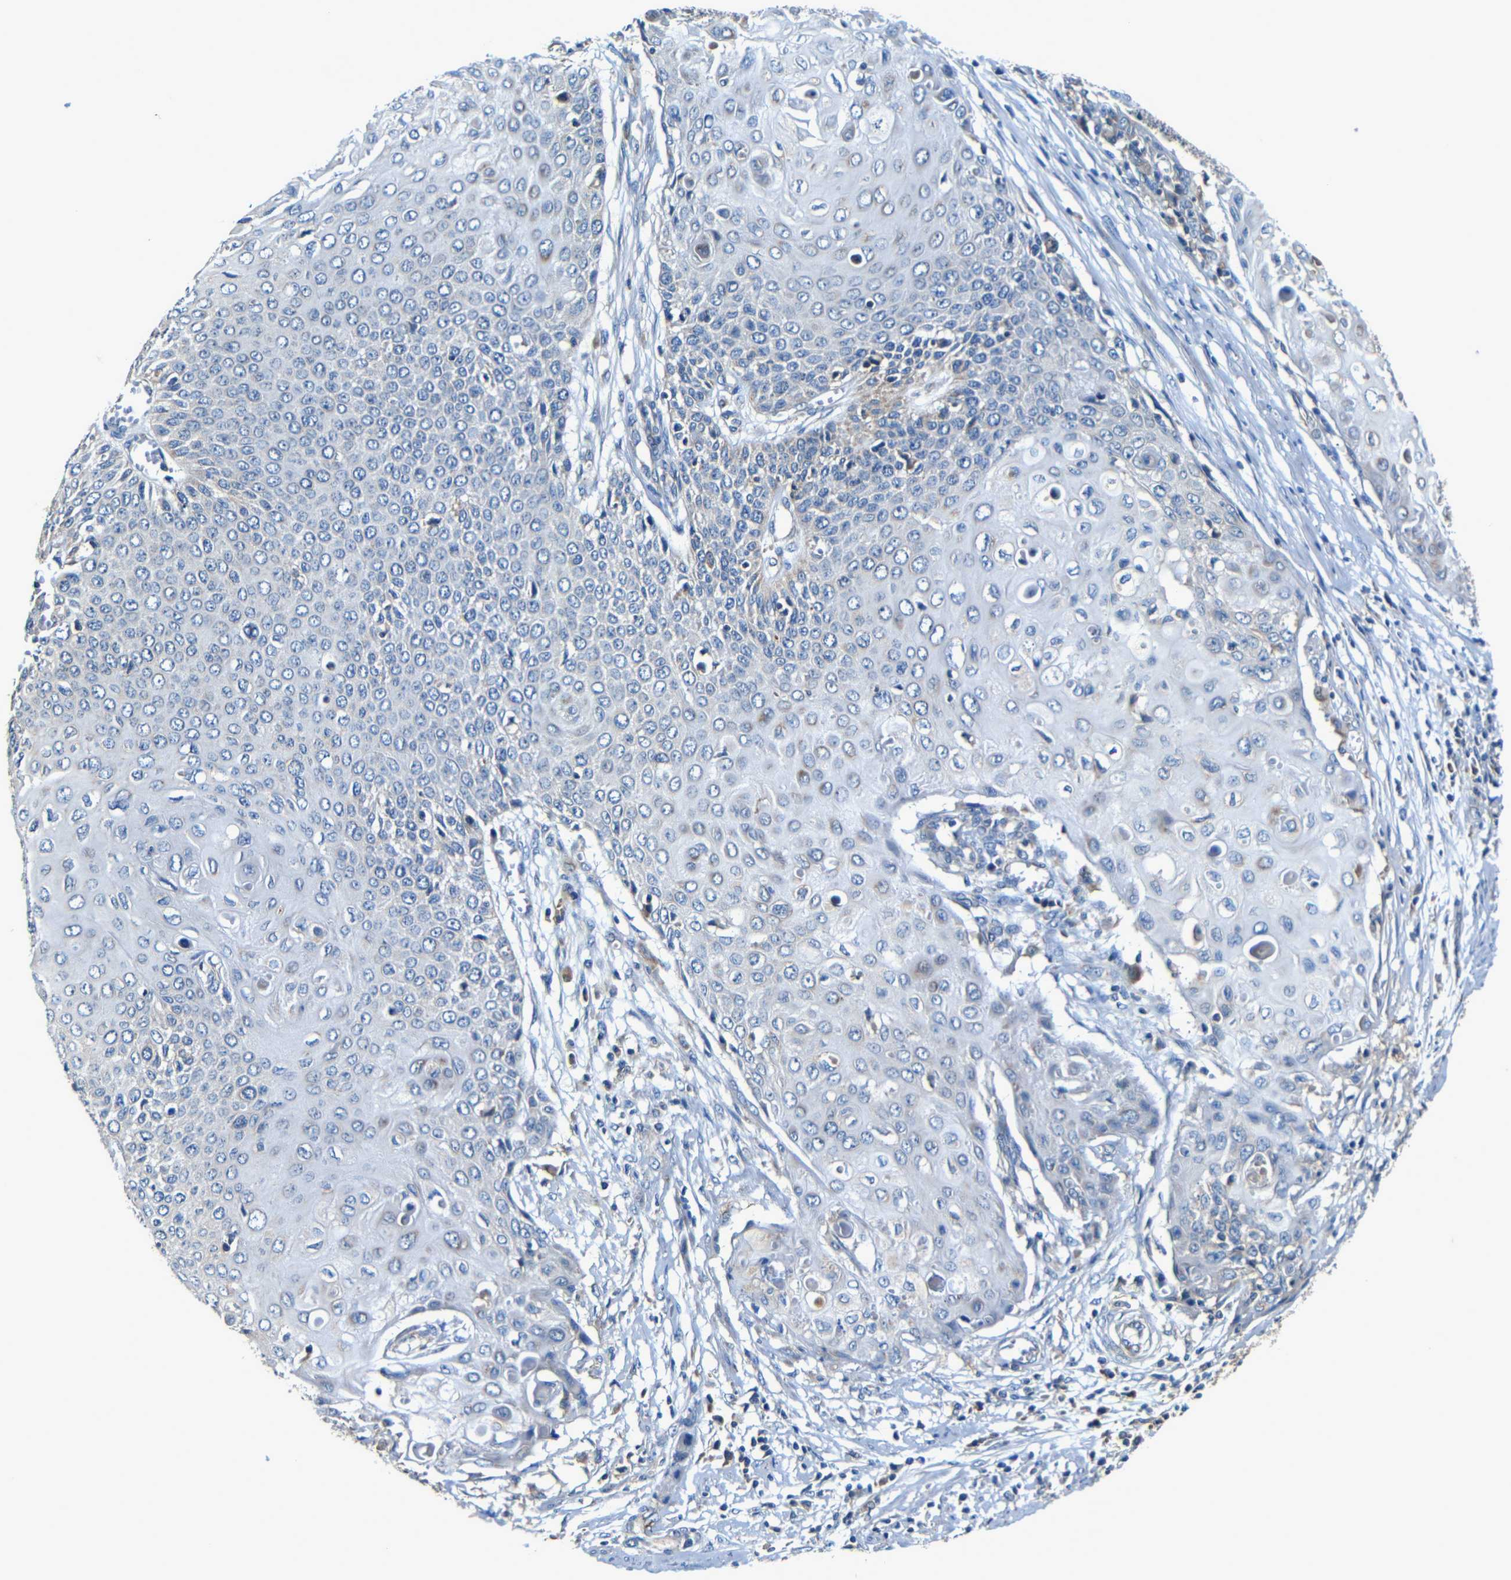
{"staining": {"intensity": "negative", "quantity": "none", "location": "none"}, "tissue": "cervical cancer", "cell_type": "Tumor cells", "image_type": "cancer", "snomed": [{"axis": "morphology", "description": "Squamous cell carcinoma, NOS"}, {"axis": "topography", "description": "Cervix"}], "caption": "Immunohistochemistry (IHC) of cervical squamous cell carcinoma displays no staining in tumor cells.", "gene": "MTX1", "patient": {"sex": "female", "age": 39}}